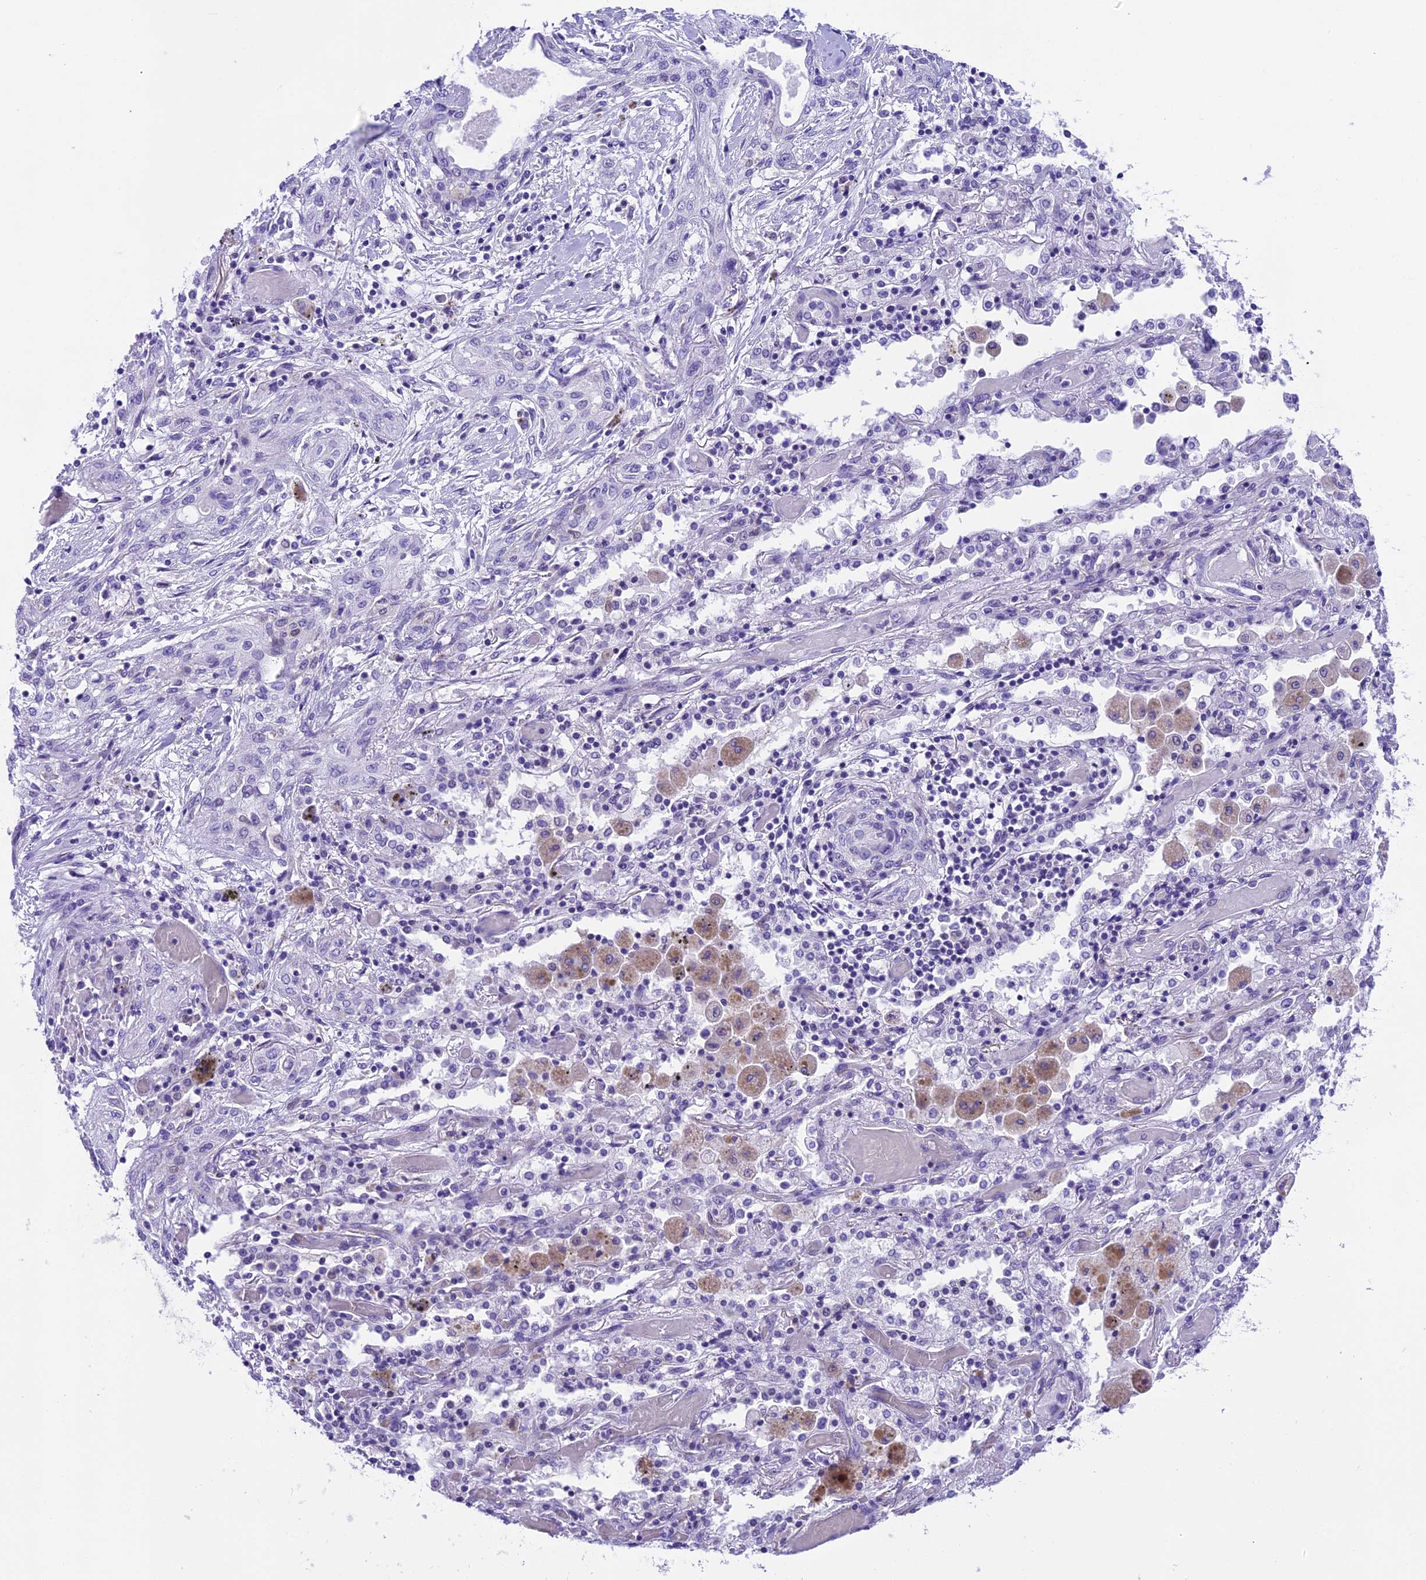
{"staining": {"intensity": "negative", "quantity": "none", "location": "none"}, "tissue": "lung cancer", "cell_type": "Tumor cells", "image_type": "cancer", "snomed": [{"axis": "morphology", "description": "Squamous cell carcinoma, NOS"}, {"axis": "topography", "description": "Lung"}], "caption": "Immunohistochemical staining of lung cancer (squamous cell carcinoma) exhibits no significant expression in tumor cells. Nuclei are stained in blue.", "gene": "PRR15", "patient": {"sex": "female", "age": 47}}